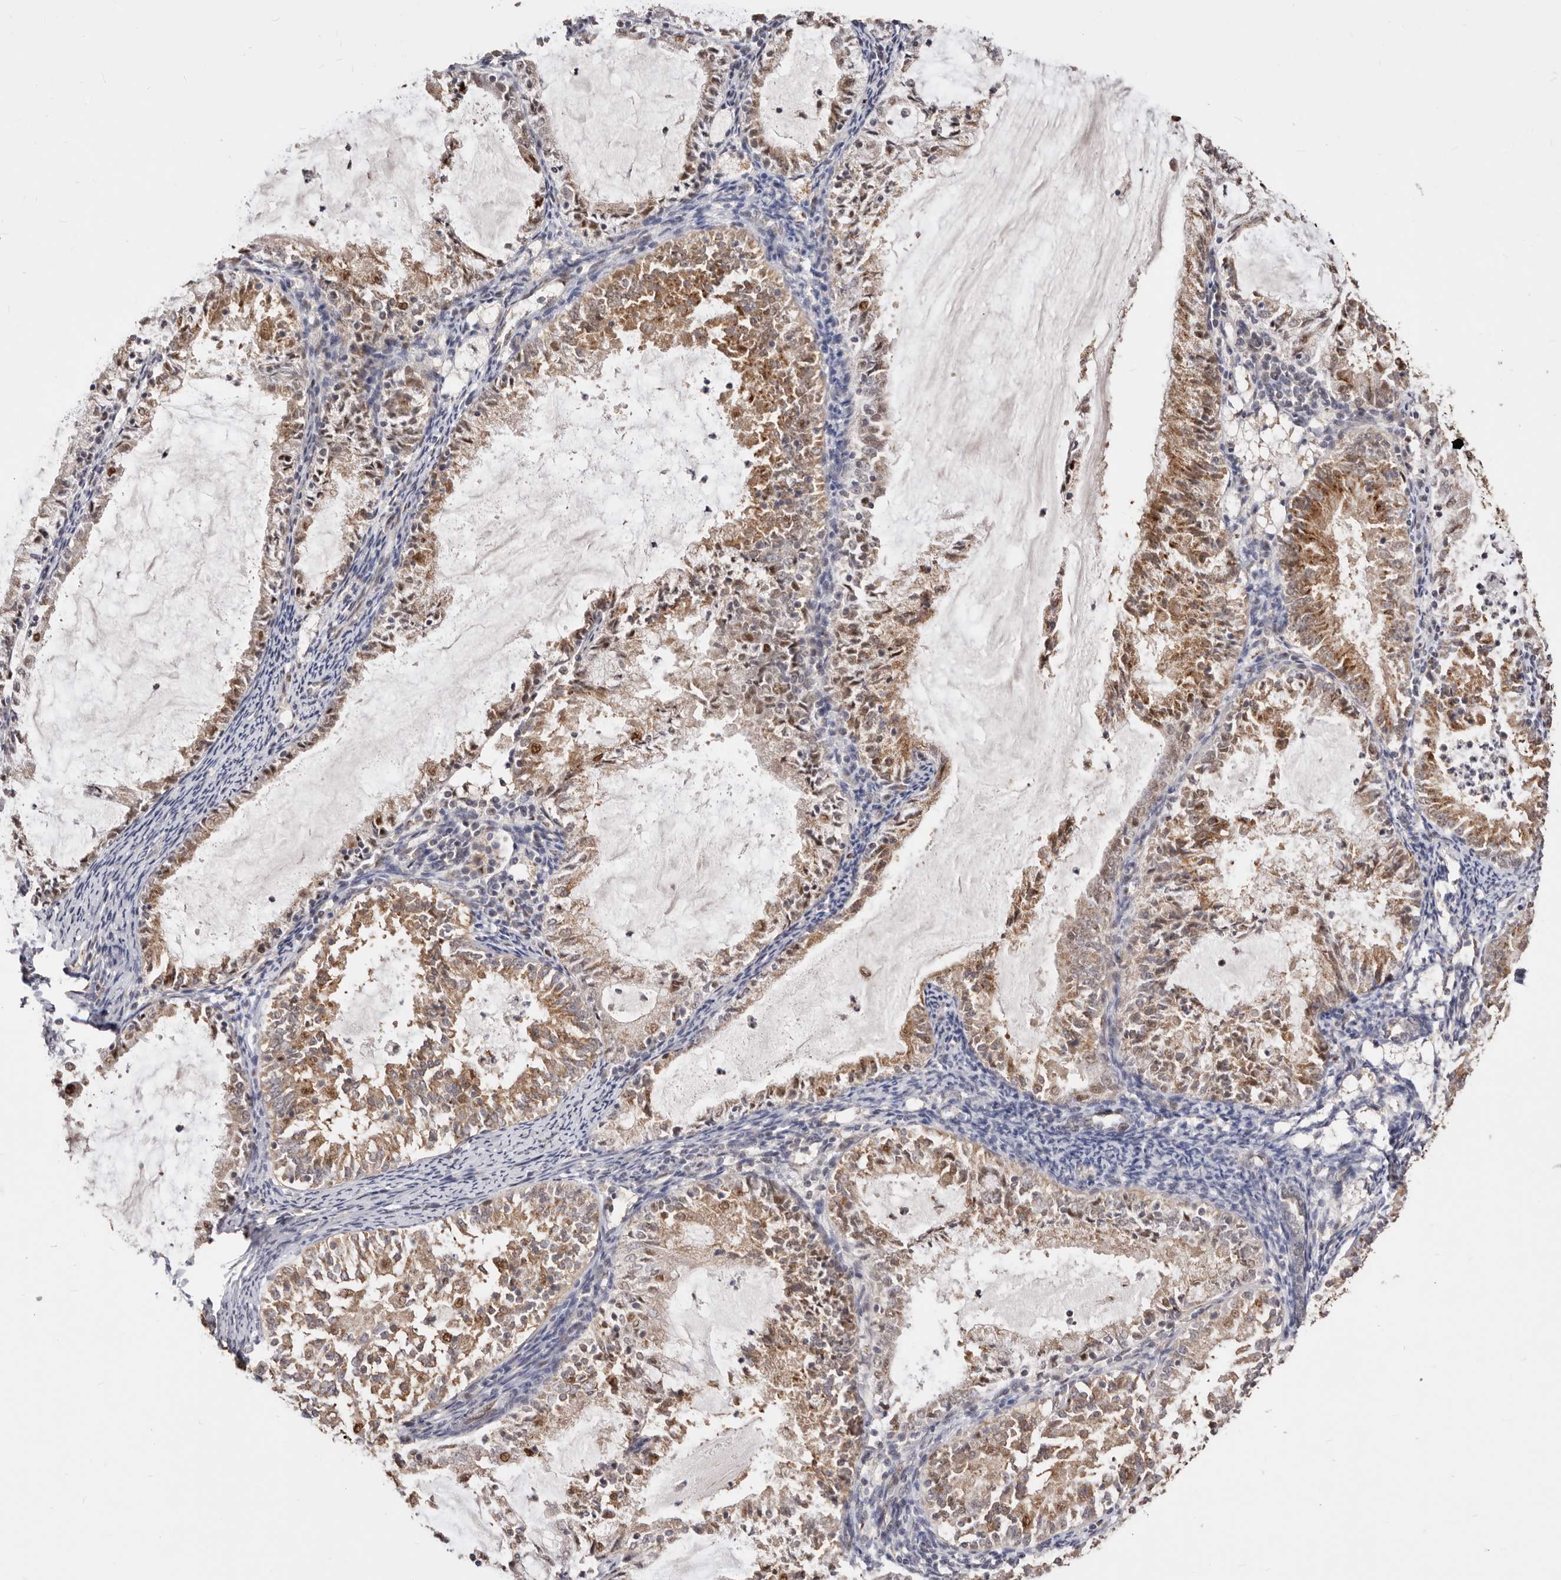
{"staining": {"intensity": "strong", "quantity": ">75%", "location": "cytoplasmic/membranous,nuclear"}, "tissue": "endometrial cancer", "cell_type": "Tumor cells", "image_type": "cancer", "snomed": [{"axis": "morphology", "description": "Adenocarcinoma, NOS"}, {"axis": "topography", "description": "Endometrium"}], "caption": "An IHC image of neoplastic tissue is shown. Protein staining in brown highlights strong cytoplasmic/membranous and nuclear positivity in endometrial cancer (adenocarcinoma) within tumor cells. (DAB IHC, brown staining for protein, blue staining for nuclei).", "gene": "SEC14L1", "patient": {"sex": "female", "age": 57}}